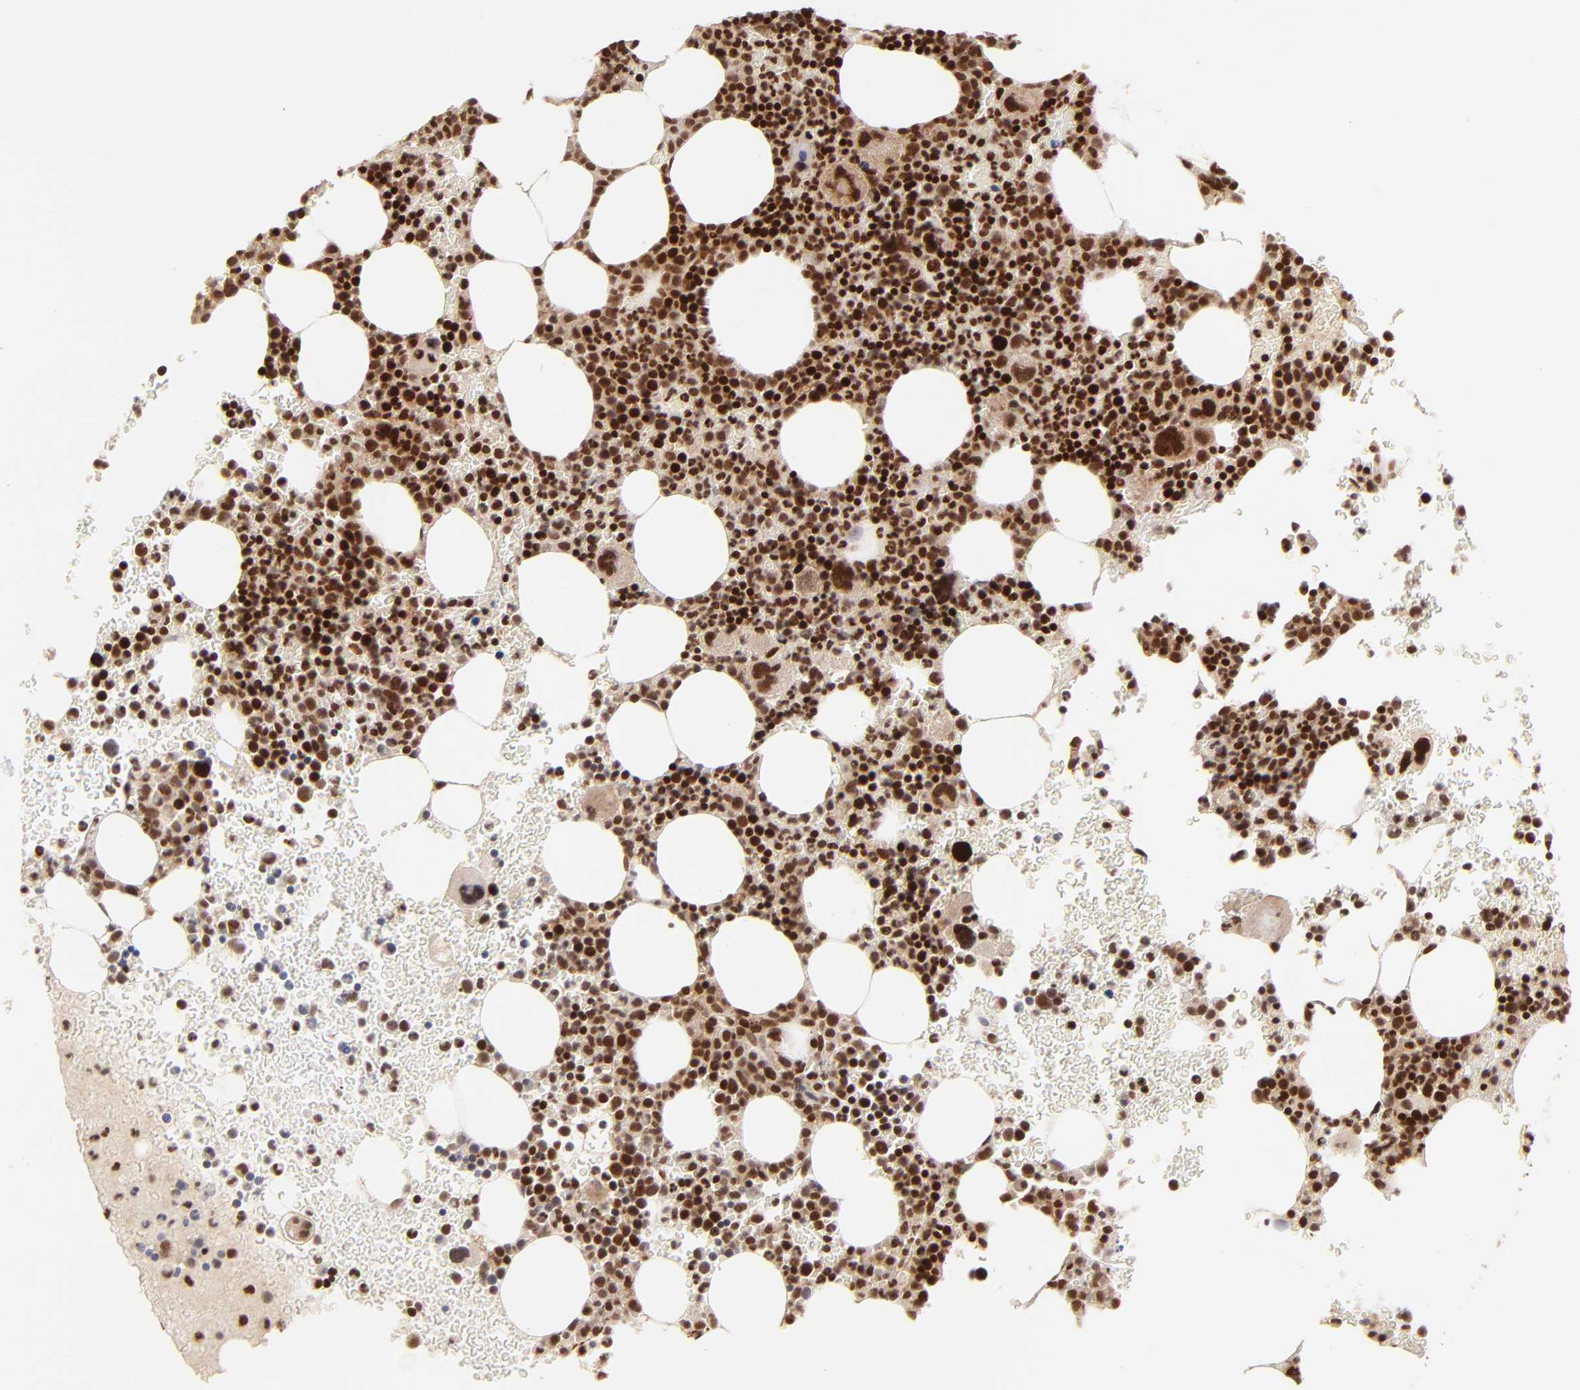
{"staining": {"intensity": "strong", "quantity": ">75%", "location": "nuclear"}, "tissue": "bone marrow", "cell_type": "Hematopoietic cells", "image_type": "normal", "snomed": [{"axis": "morphology", "description": "Normal tissue, NOS"}, {"axis": "topography", "description": "Bone marrow"}], "caption": "Immunohistochemistry (IHC) (DAB) staining of unremarkable human bone marrow reveals strong nuclear protein expression in approximately >75% of hematopoietic cells. (Stains: DAB in brown, nuclei in blue, Microscopy: brightfield microscopy at high magnification).", "gene": "MED15", "patient": {"sex": "male", "age": 68}}